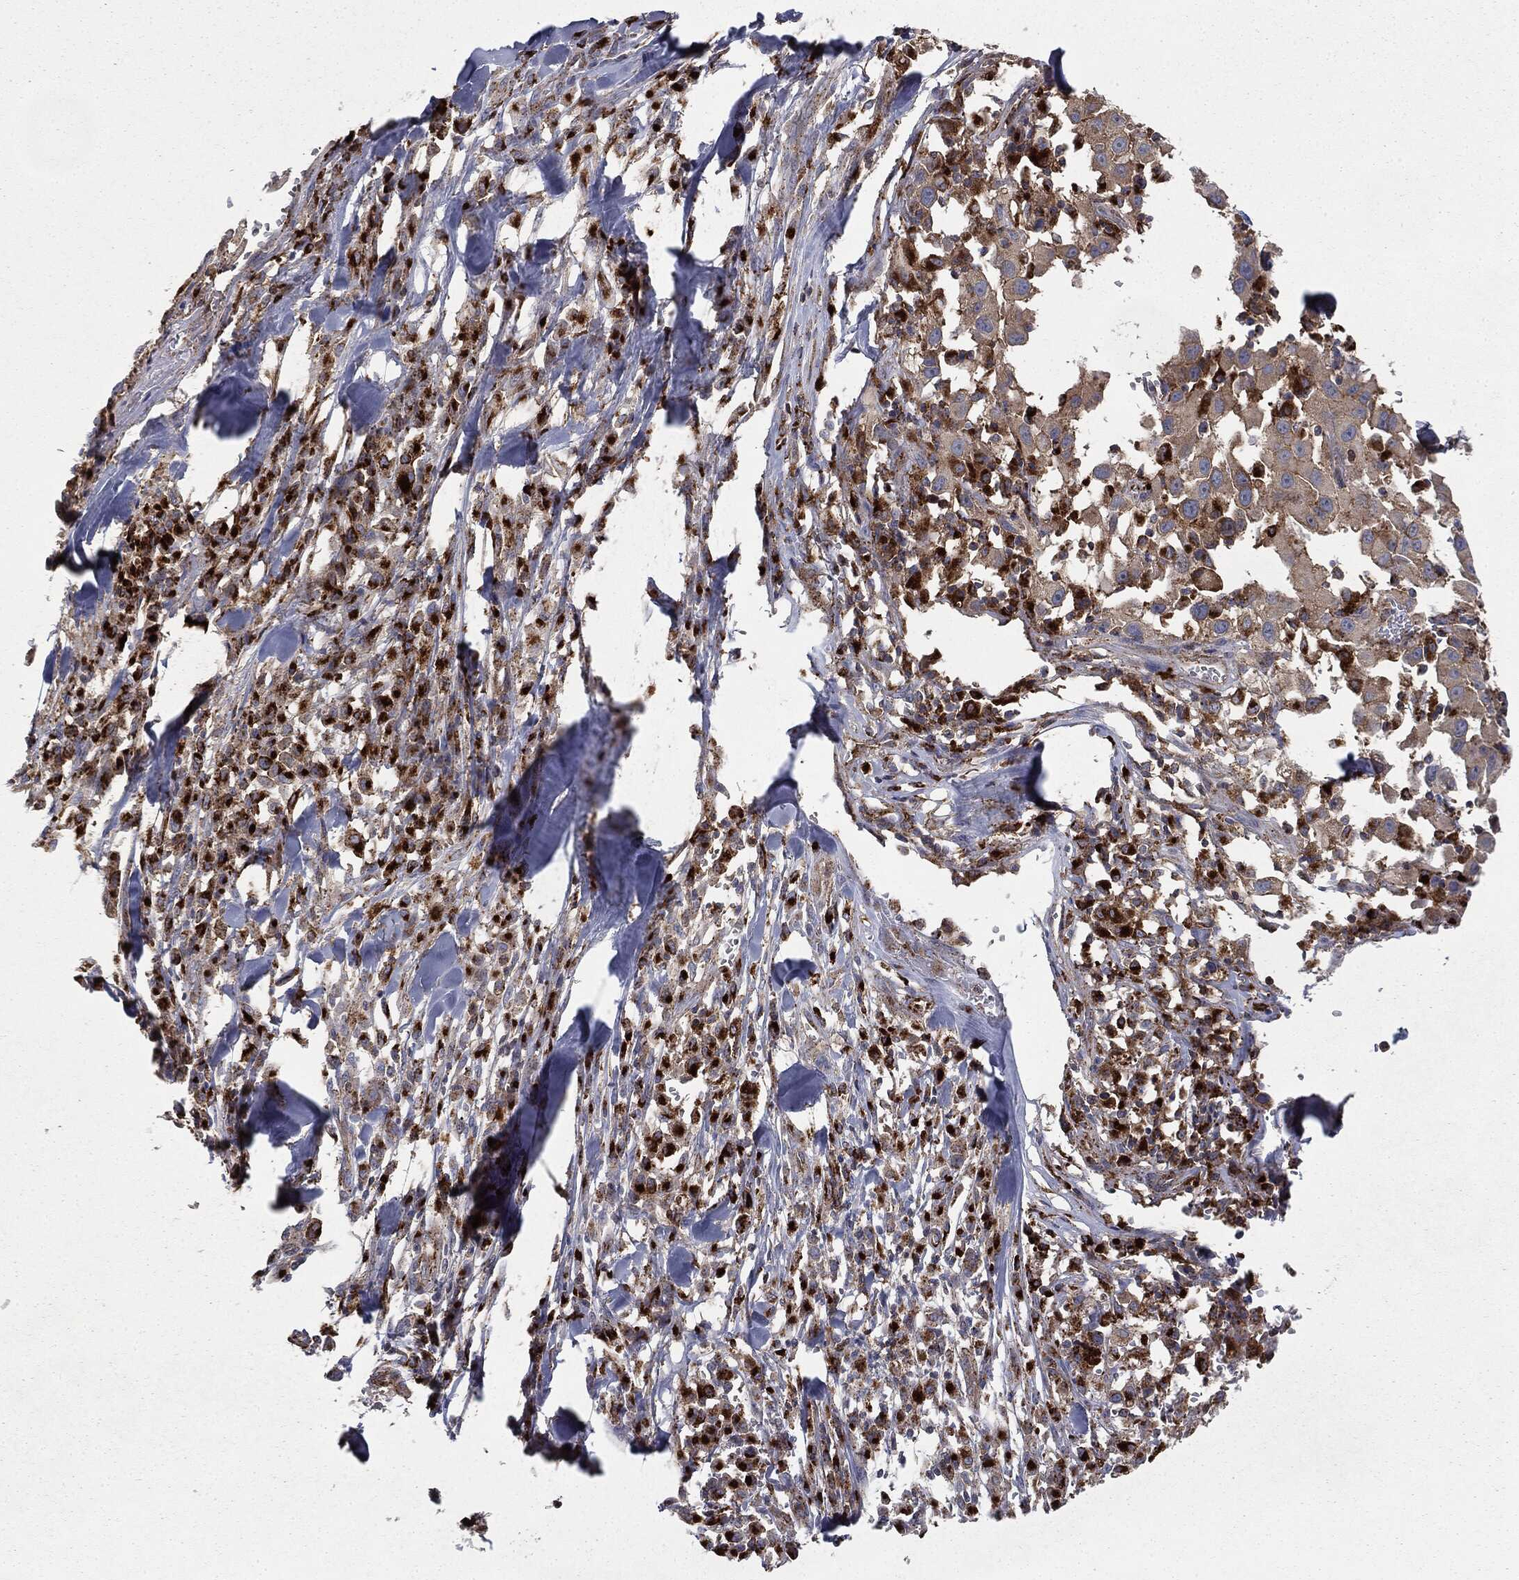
{"staining": {"intensity": "strong", "quantity": ">75%", "location": "cytoplasmic/membranous"}, "tissue": "melanoma", "cell_type": "Tumor cells", "image_type": "cancer", "snomed": [{"axis": "morphology", "description": "Malignant melanoma, Metastatic site"}, {"axis": "topography", "description": "Lymph node"}], "caption": "Brown immunohistochemical staining in malignant melanoma (metastatic site) exhibits strong cytoplasmic/membranous positivity in about >75% of tumor cells.", "gene": "CTSA", "patient": {"sex": "male", "age": 50}}